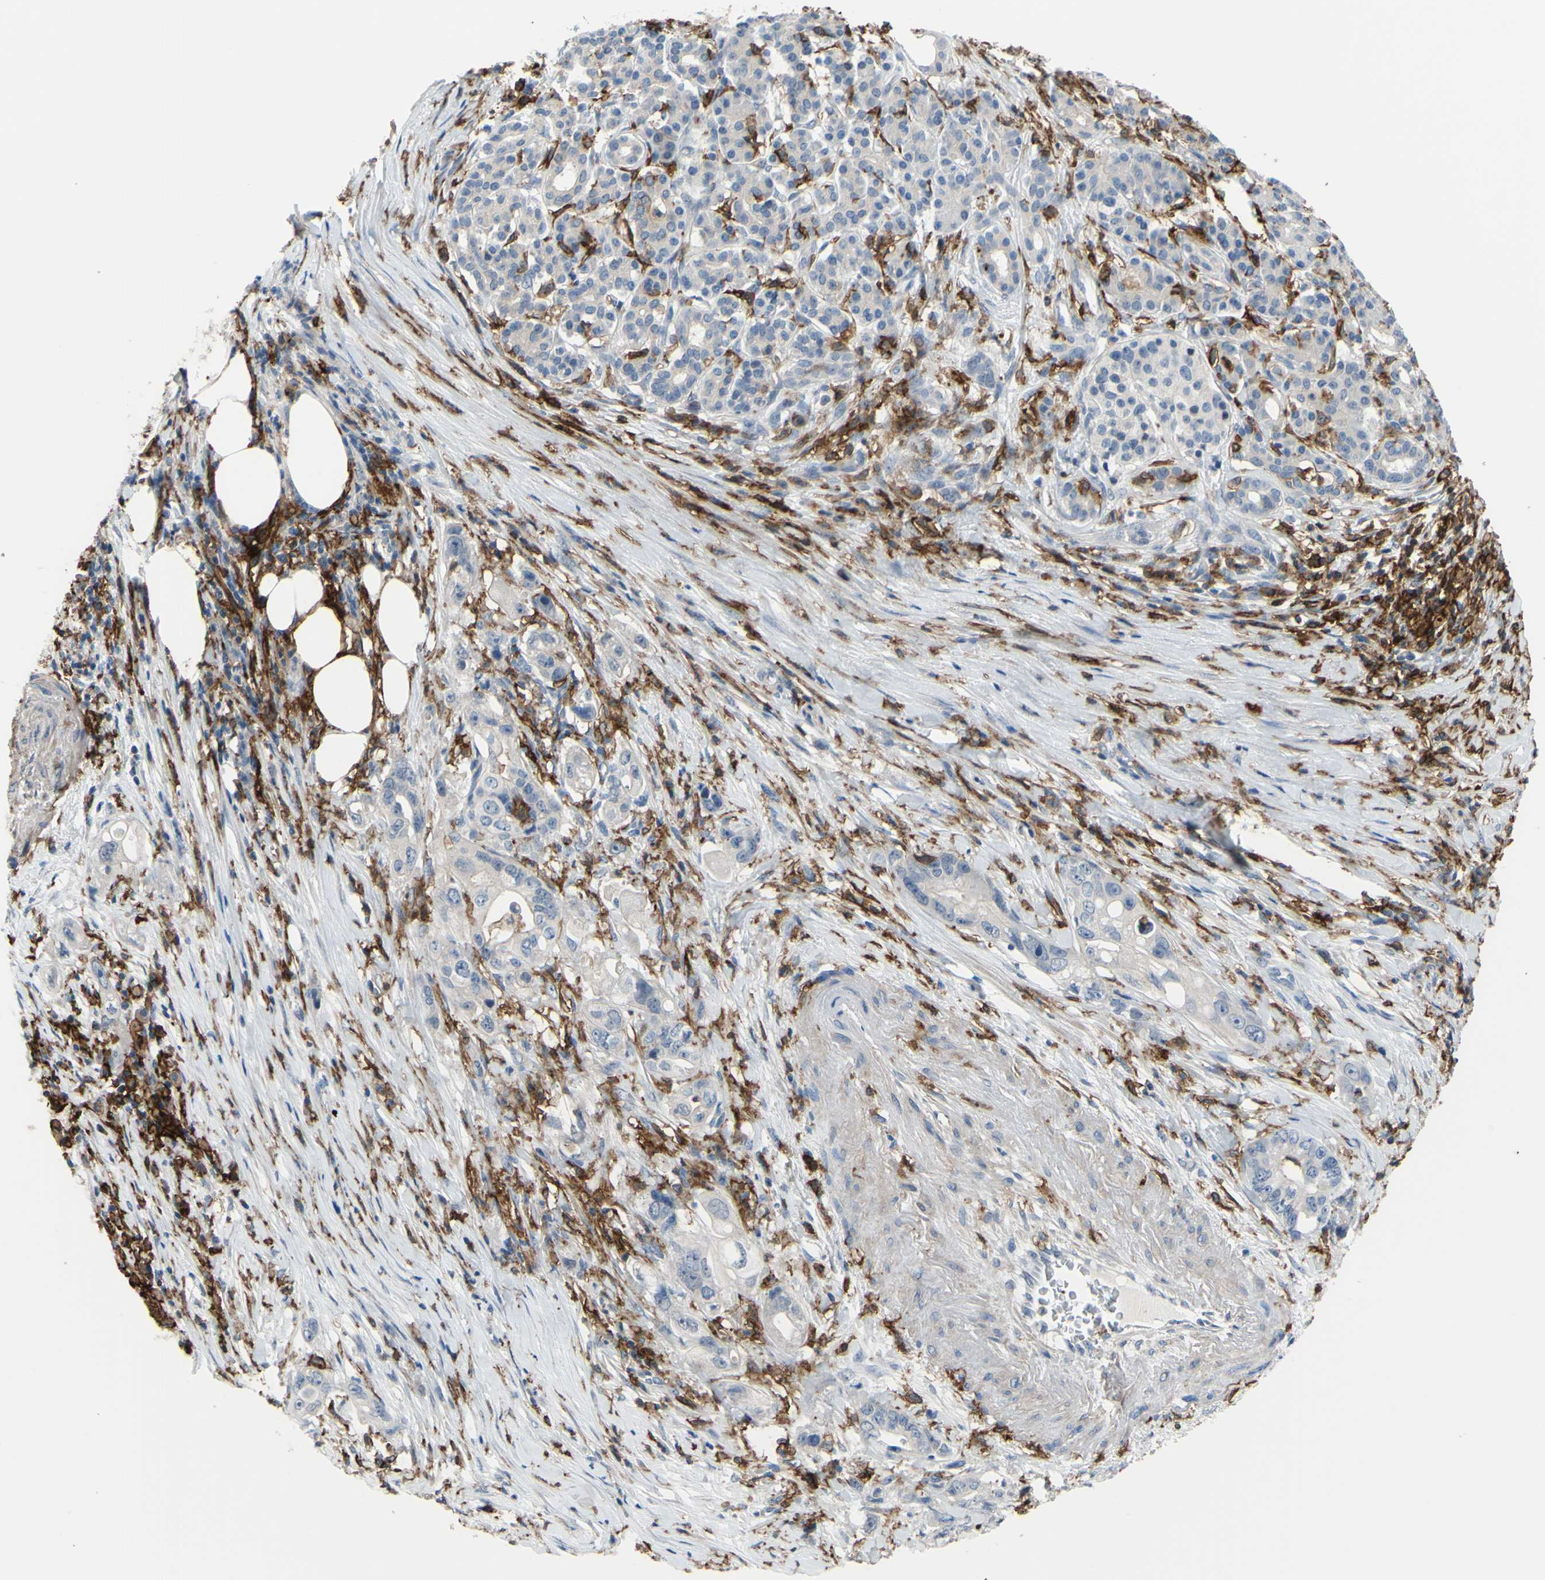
{"staining": {"intensity": "negative", "quantity": "none", "location": "none"}, "tissue": "pancreatic cancer", "cell_type": "Tumor cells", "image_type": "cancer", "snomed": [{"axis": "morphology", "description": "Normal tissue, NOS"}, {"axis": "topography", "description": "Pancreas"}], "caption": "This photomicrograph is of pancreatic cancer stained with immunohistochemistry to label a protein in brown with the nuclei are counter-stained blue. There is no staining in tumor cells. (DAB immunohistochemistry, high magnification).", "gene": "FCGR2A", "patient": {"sex": "male", "age": 42}}